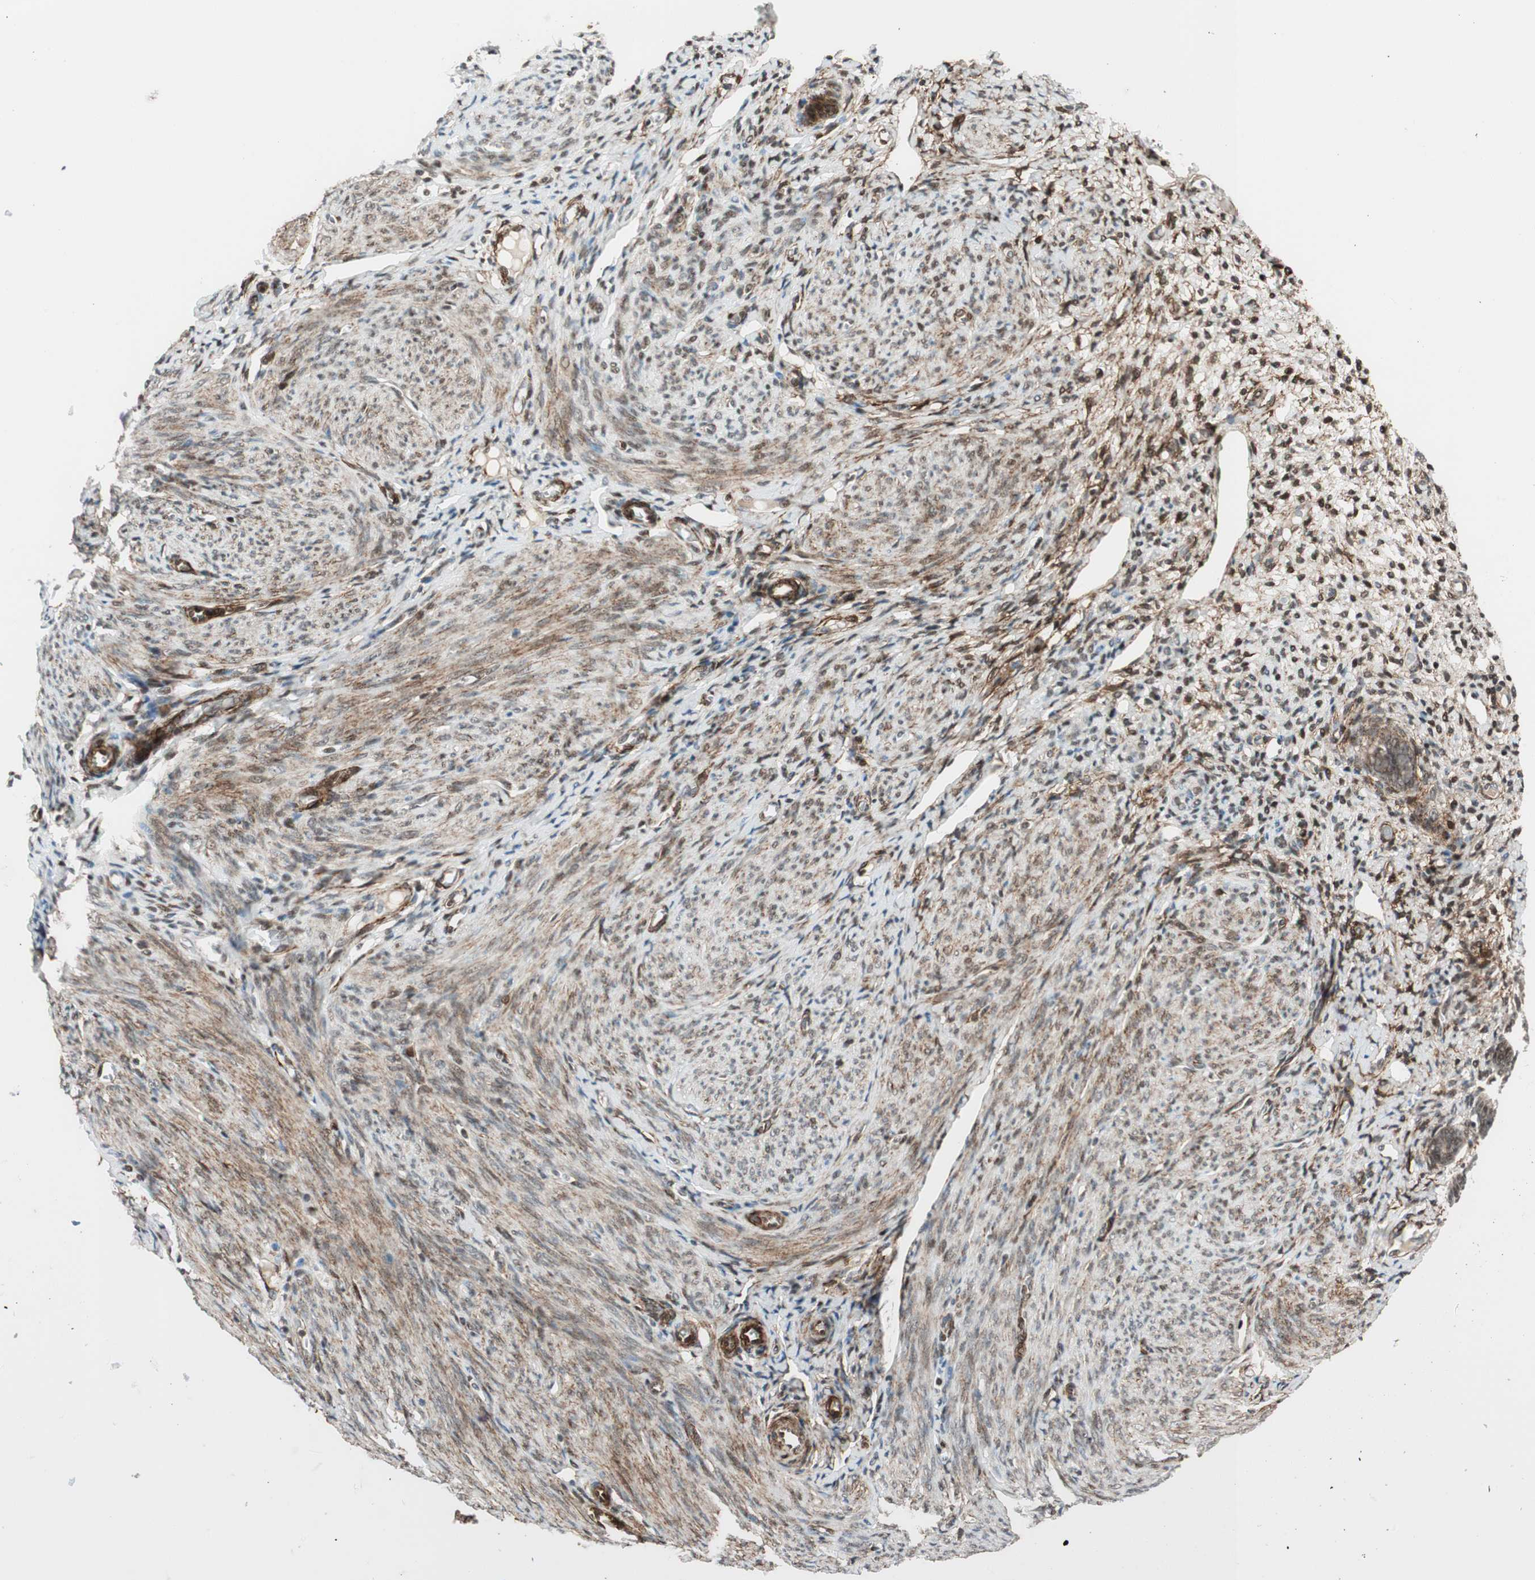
{"staining": {"intensity": "moderate", "quantity": ">75%", "location": "cytoplasmic/membranous"}, "tissue": "endometrium", "cell_type": "Cells in endometrial stroma", "image_type": "normal", "snomed": [{"axis": "morphology", "description": "Normal tissue, NOS"}, {"axis": "topography", "description": "Endometrium"}], "caption": "Benign endometrium exhibits moderate cytoplasmic/membranous positivity in about >75% of cells in endometrial stroma, visualized by immunohistochemistry. Using DAB (3,3'-diaminobenzidine) (brown) and hematoxylin (blue) stains, captured at high magnification using brightfield microscopy.", "gene": "CDK19", "patient": {"sex": "female", "age": 61}}